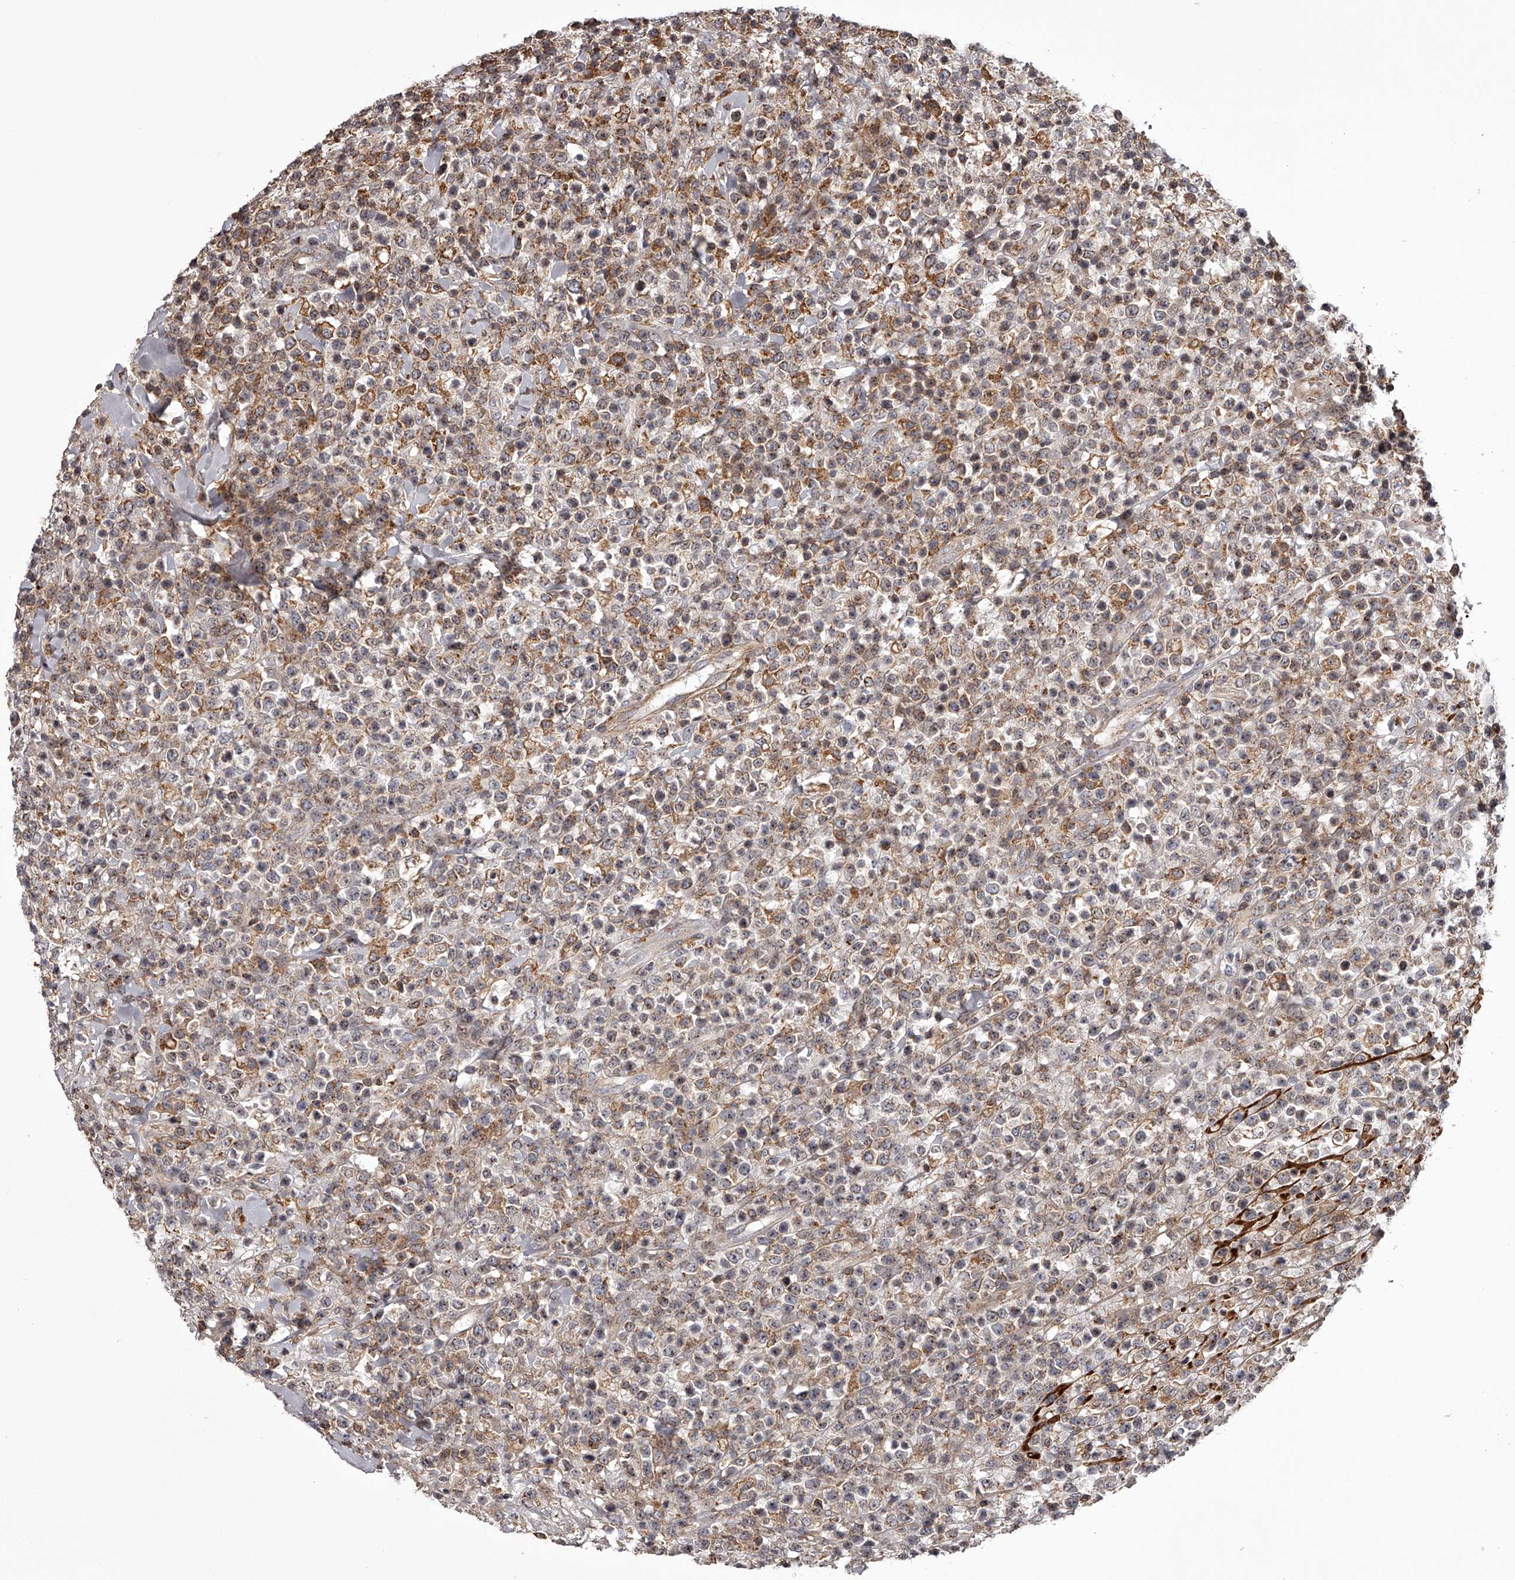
{"staining": {"intensity": "moderate", "quantity": ">75%", "location": "cytoplasmic/membranous"}, "tissue": "lymphoma", "cell_type": "Tumor cells", "image_type": "cancer", "snomed": [{"axis": "morphology", "description": "Malignant lymphoma, non-Hodgkin's type, High grade"}, {"axis": "topography", "description": "Colon"}], "caption": "The photomicrograph displays staining of high-grade malignant lymphoma, non-Hodgkin's type, revealing moderate cytoplasmic/membranous protein staining (brown color) within tumor cells.", "gene": "RRP36", "patient": {"sex": "female", "age": 53}}